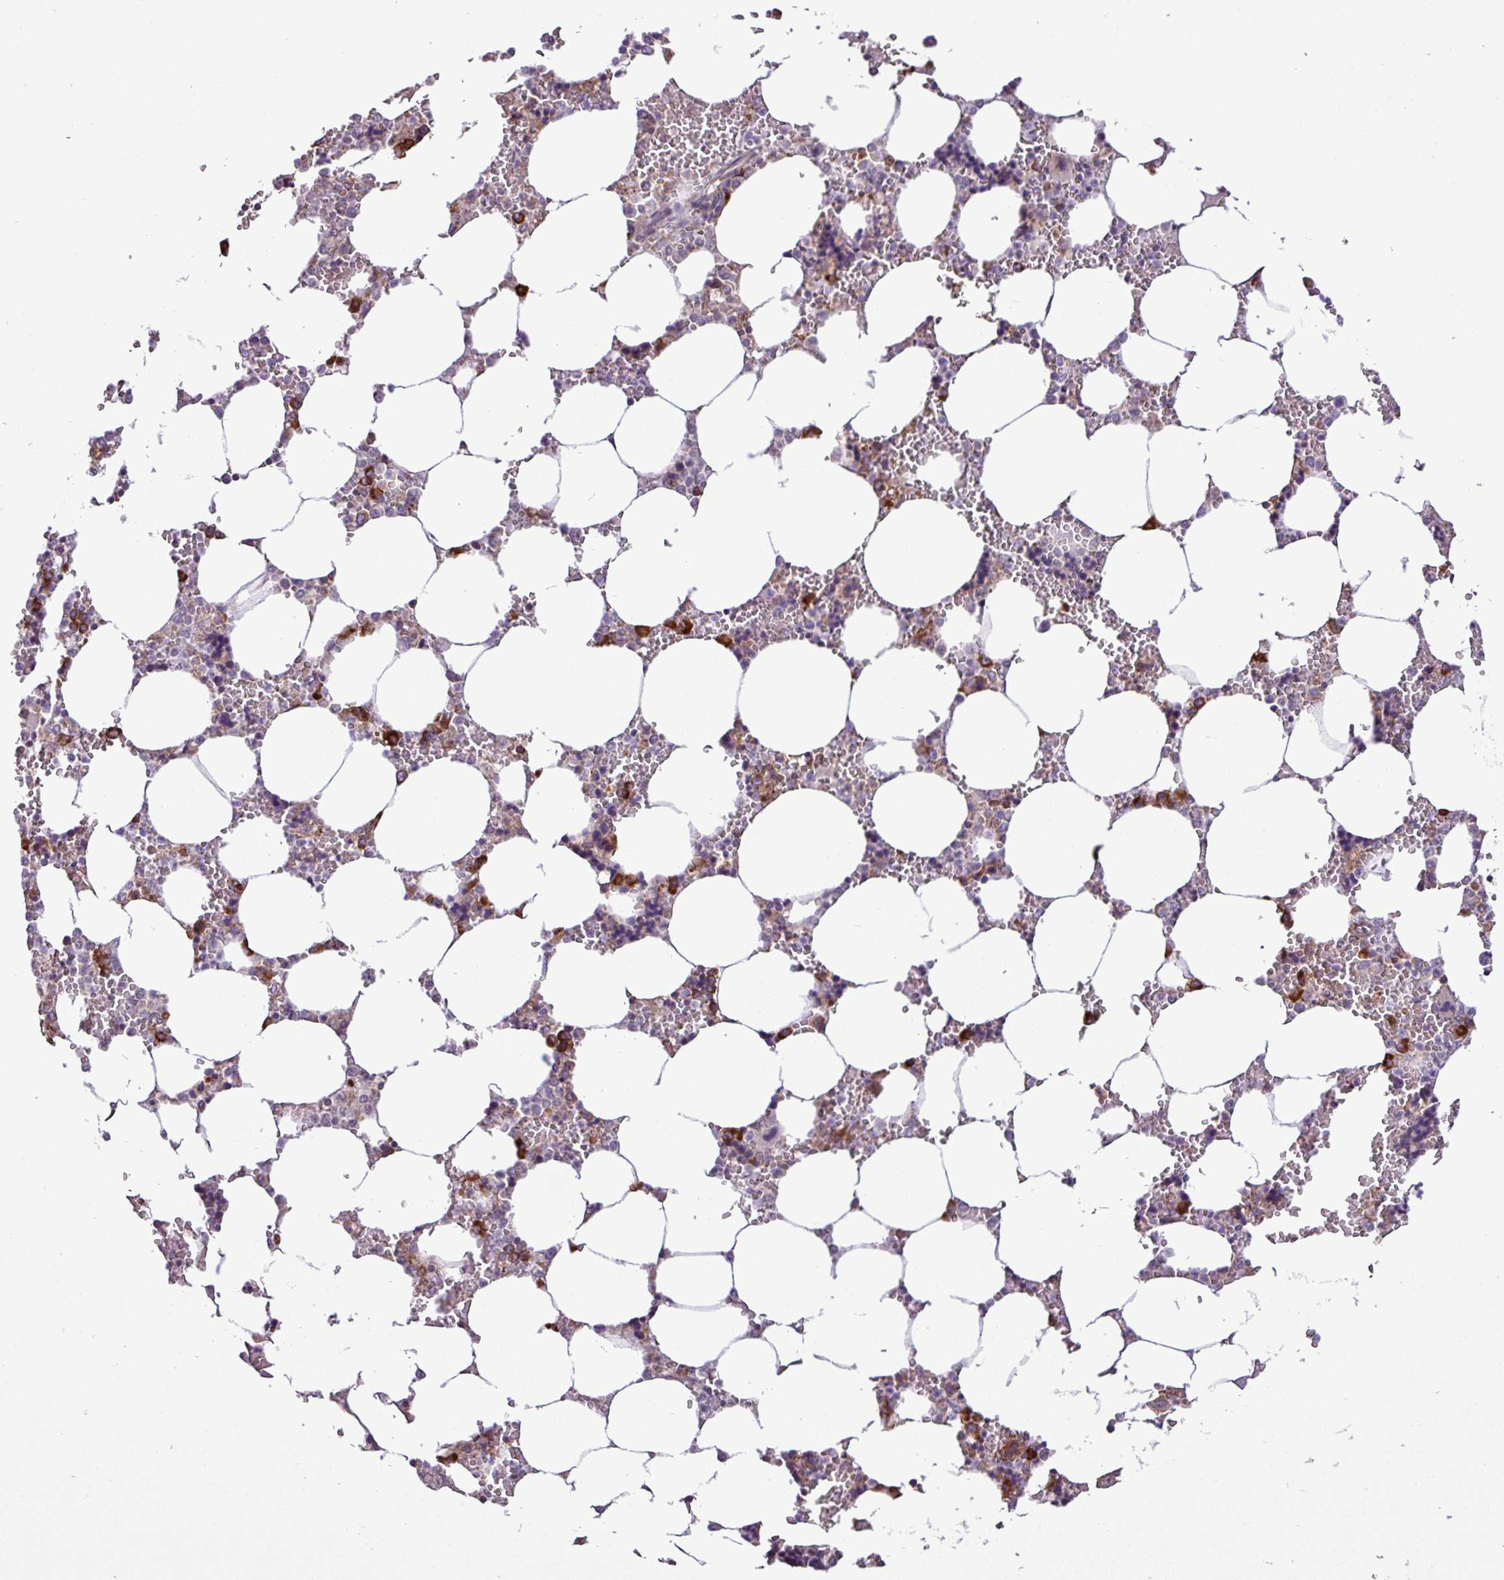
{"staining": {"intensity": "moderate", "quantity": "25%-75%", "location": "cytoplasmic/membranous"}, "tissue": "bone marrow", "cell_type": "Hematopoietic cells", "image_type": "normal", "snomed": [{"axis": "morphology", "description": "Normal tissue, NOS"}, {"axis": "topography", "description": "Bone marrow"}], "caption": "IHC (DAB (3,3'-diaminobenzidine)) staining of benign human bone marrow displays moderate cytoplasmic/membranous protein positivity in approximately 25%-75% of hematopoietic cells.", "gene": "RPL13", "patient": {"sex": "male", "age": 64}}